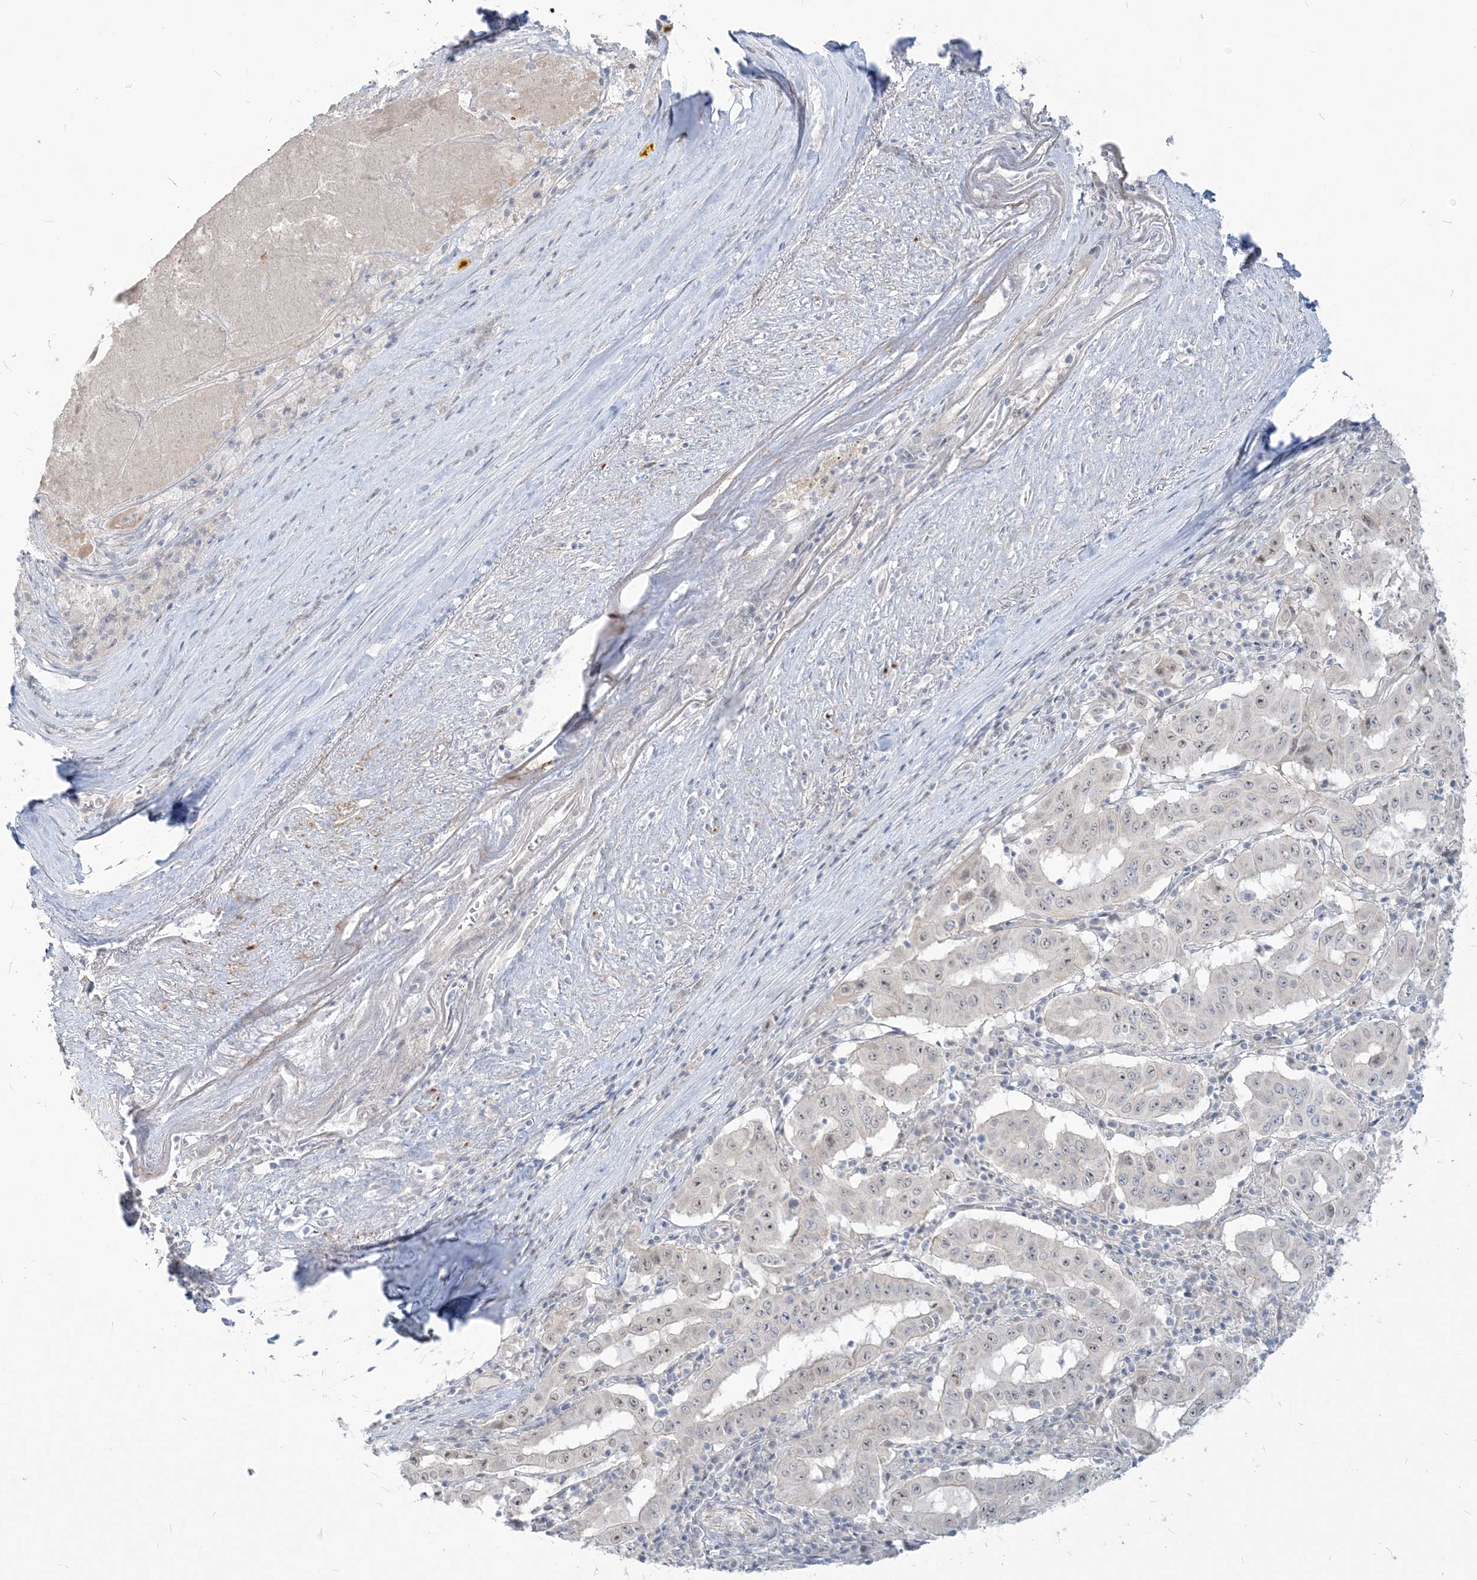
{"staining": {"intensity": "weak", "quantity": "<25%", "location": "nuclear"}, "tissue": "pancreatic cancer", "cell_type": "Tumor cells", "image_type": "cancer", "snomed": [{"axis": "morphology", "description": "Adenocarcinoma, NOS"}, {"axis": "topography", "description": "Pancreas"}], "caption": "Micrograph shows no protein staining in tumor cells of adenocarcinoma (pancreatic) tissue.", "gene": "SDAD1", "patient": {"sex": "male", "age": 63}}